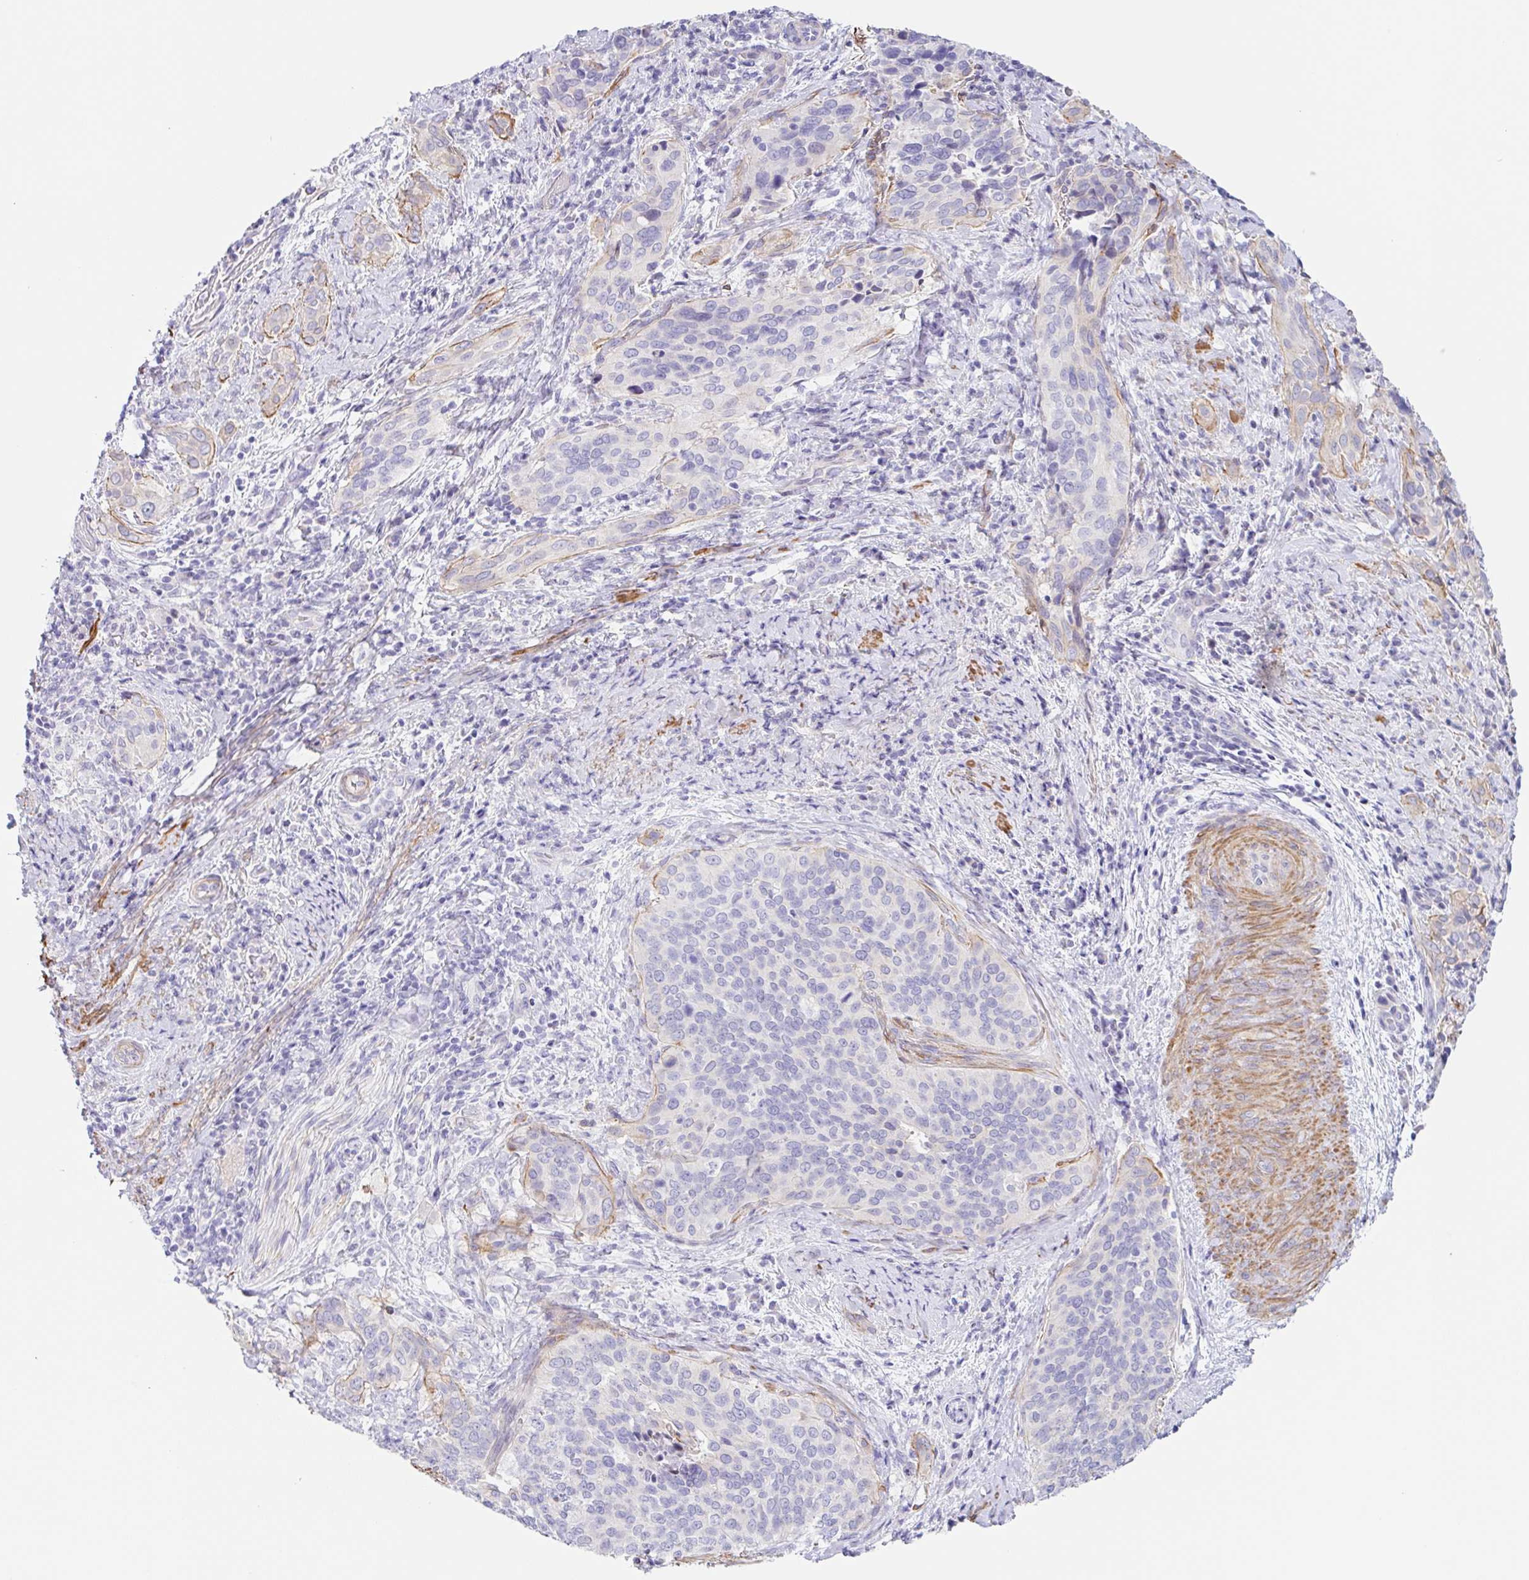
{"staining": {"intensity": "negative", "quantity": "none", "location": "none"}, "tissue": "cervical cancer", "cell_type": "Tumor cells", "image_type": "cancer", "snomed": [{"axis": "morphology", "description": "Squamous cell carcinoma, NOS"}, {"axis": "topography", "description": "Cervix"}], "caption": "Immunohistochemical staining of human cervical cancer (squamous cell carcinoma) shows no significant staining in tumor cells.", "gene": "DCAF17", "patient": {"sex": "female", "age": 38}}